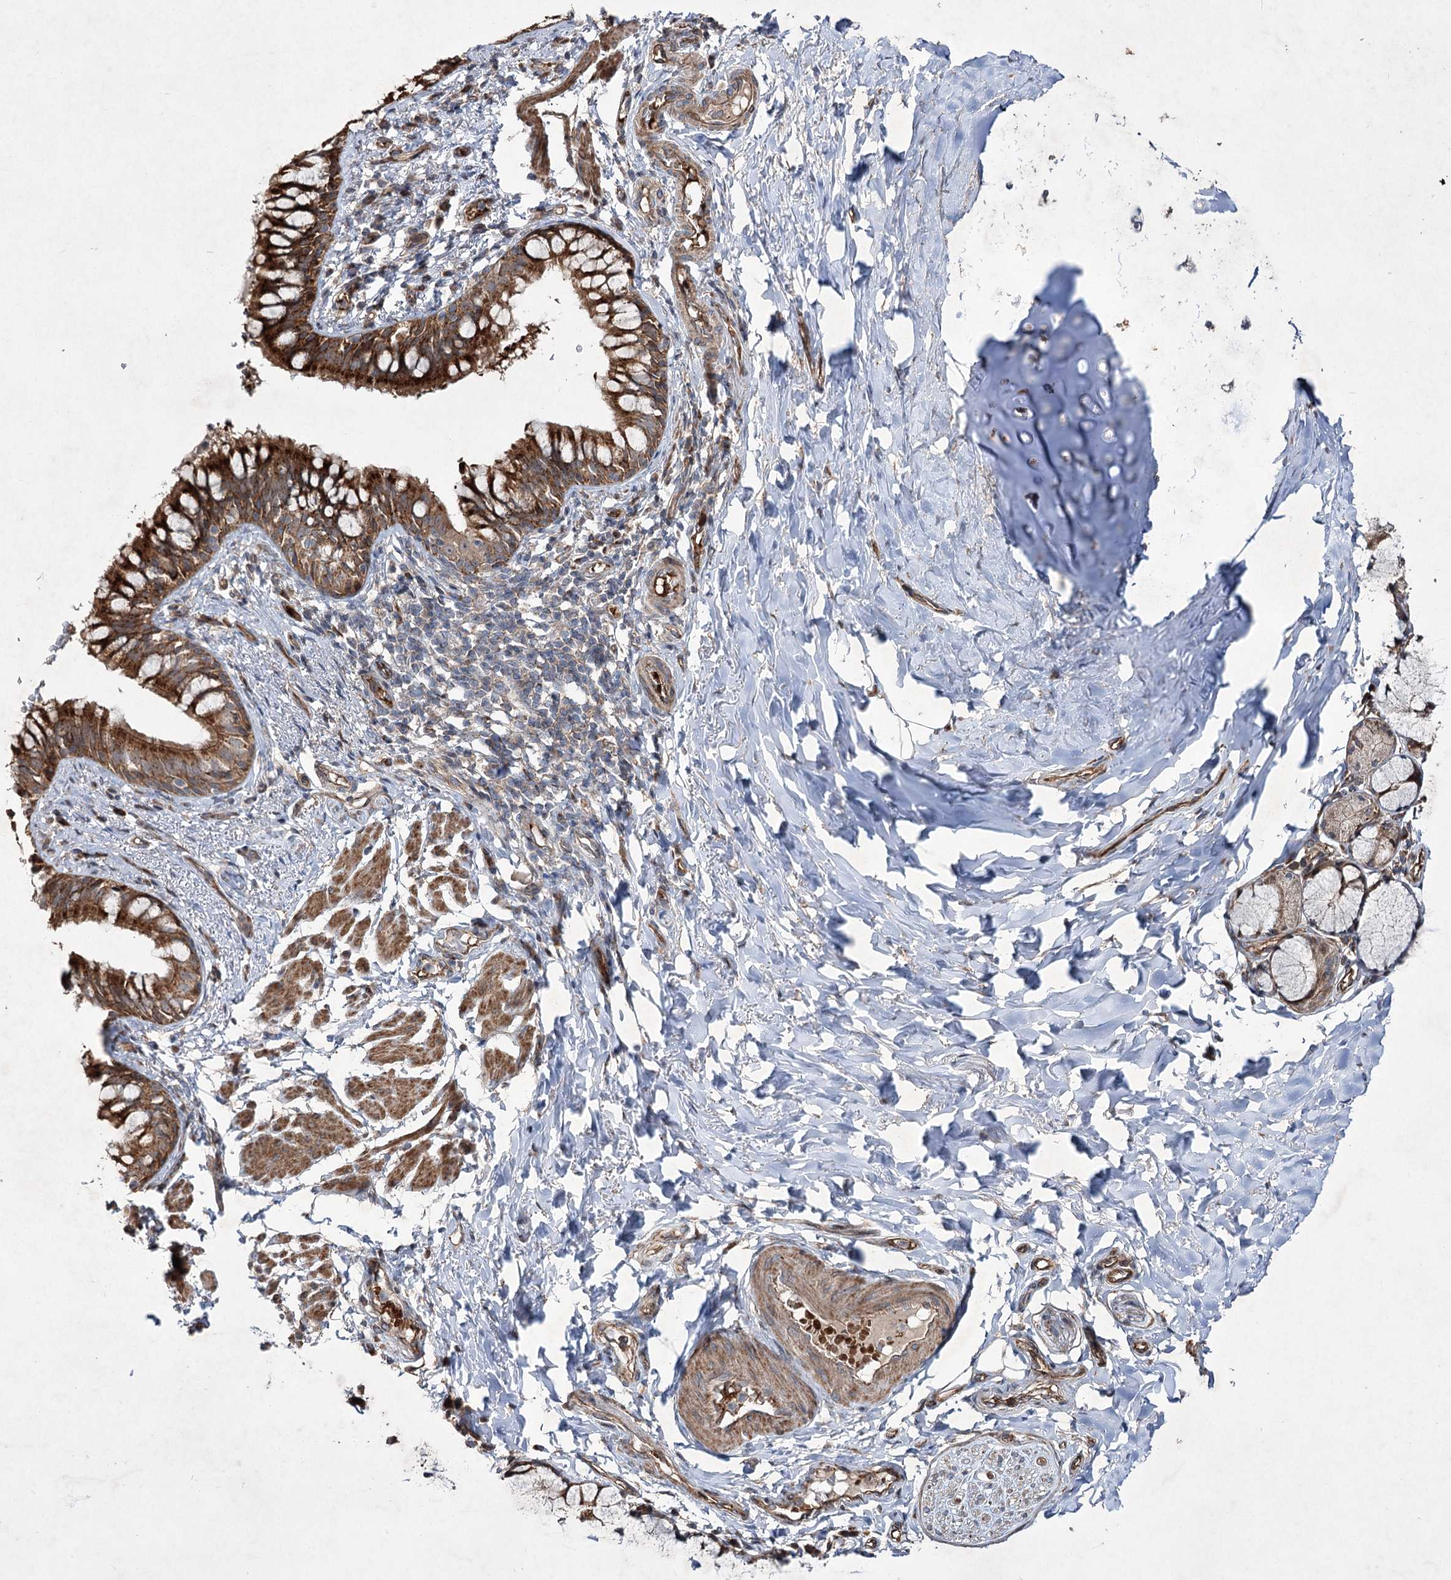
{"staining": {"intensity": "strong", "quantity": ">75%", "location": "cytoplasmic/membranous"}, "tissue": "bronchus", "cell_type": "Respiratory epithelial cells", "image_type": "normal", "snomed": [{"axis": "morphology", "description": "Normal tissue, NOS"}, {"axis": "topography", "description": "Cartilage tissue"}, {"axis": "topography", "description": "Bronchus"}], "caption": "An immunohistochemistry (IHC) photomicrograph of benign tissue is shown. Protein staining in brown shows strong cytoplasmic/membranous positivity in bronchus within respiratory epithelial cells. (brown staining indicates protein expression, while blue staining denotes nuclei).", "gene": "SERINC5", "patient": {"sex": "female", "age": 36}}